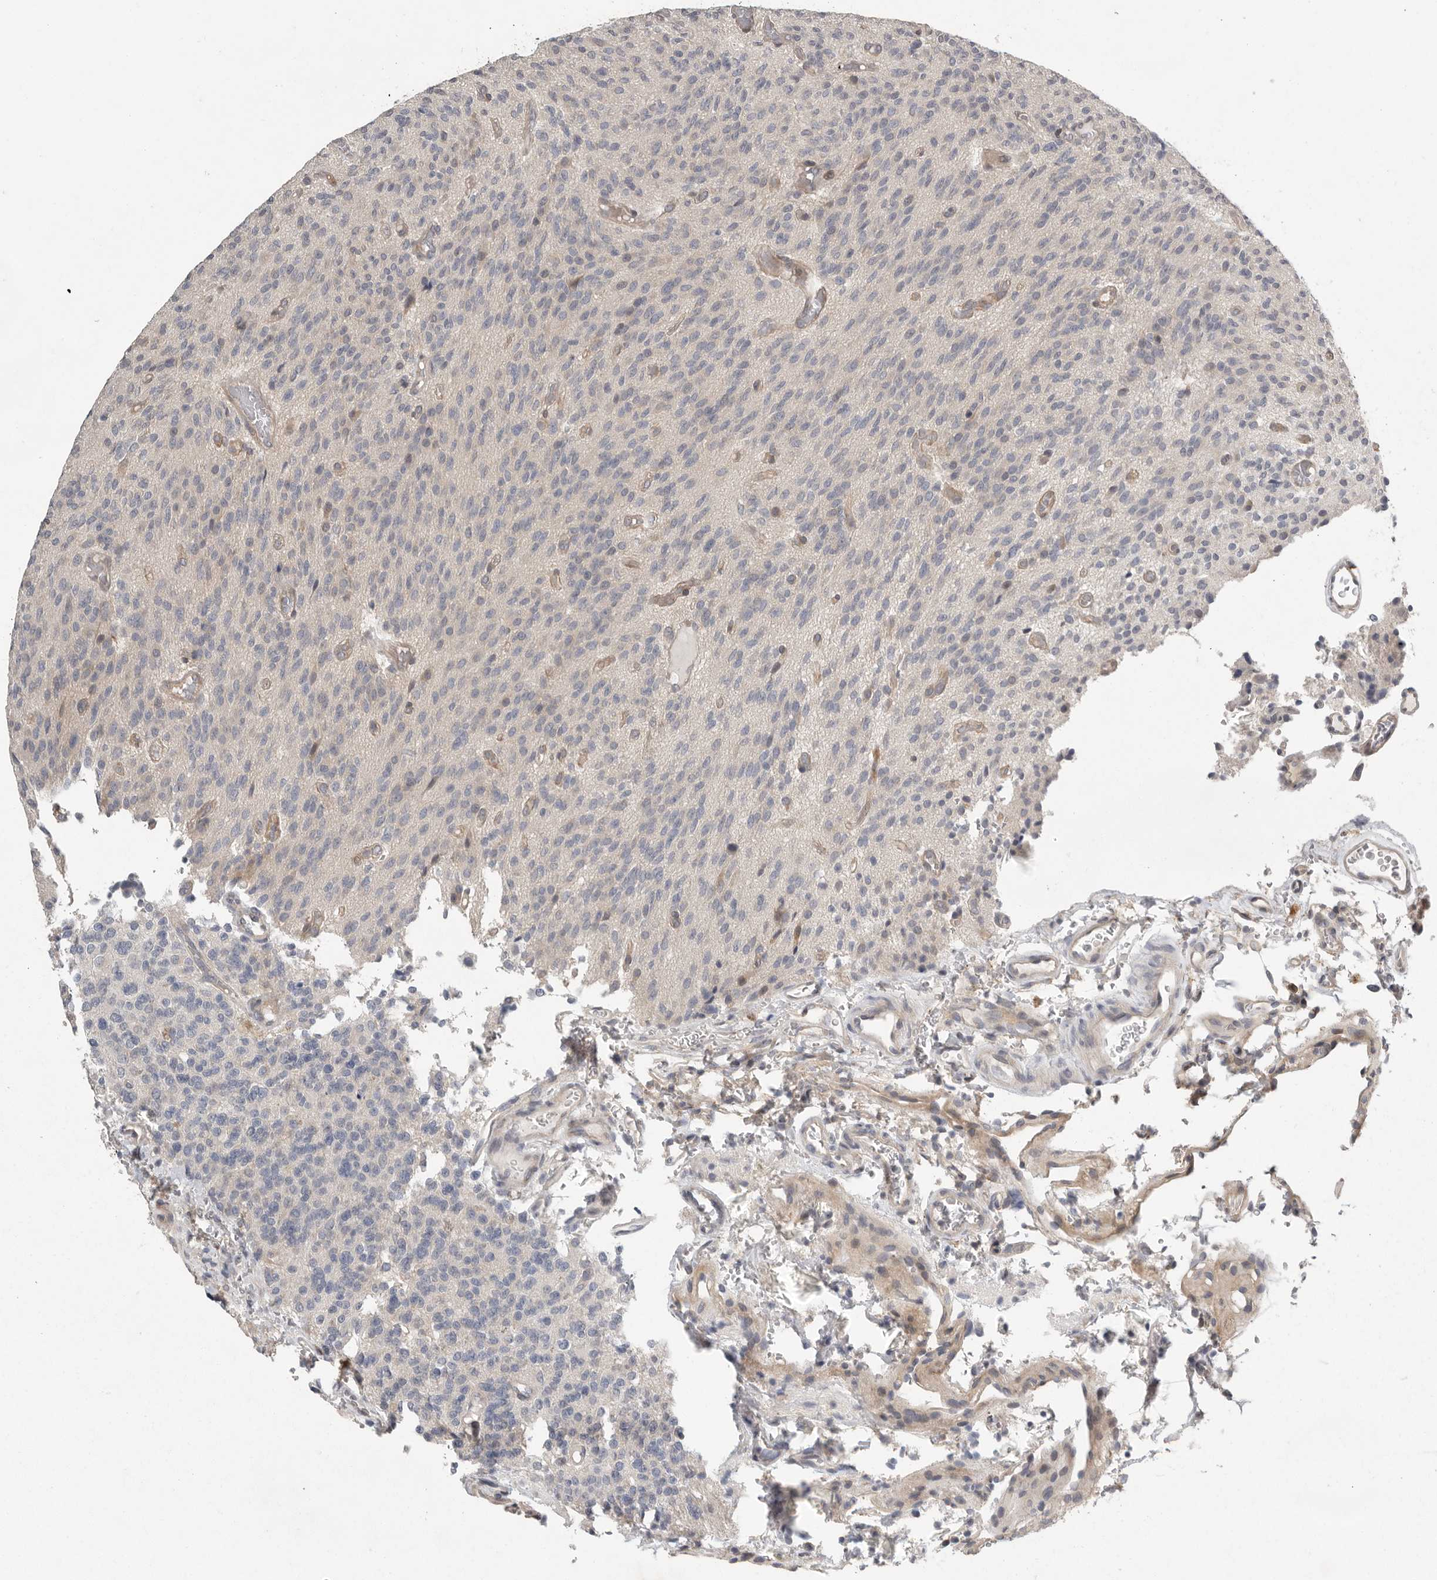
{"staining": {"intensity": "negative", "quantity": "none", "location": "none"}, "tissue": "glioma", "cell_type": "Tumor cells", "image_type": "cancer", "snomed": [{"axis": "morphology", "description": "Glioma, malignant, High grade"}, {"axis": "topography", "description": "Brain"}], "caption": "Micrograph shows no protein expression in tumor cells of malignant glioma (high-grade) tissue.", "gene": "RALGPS2", "patient": {"sex": "male", "age": 34}}